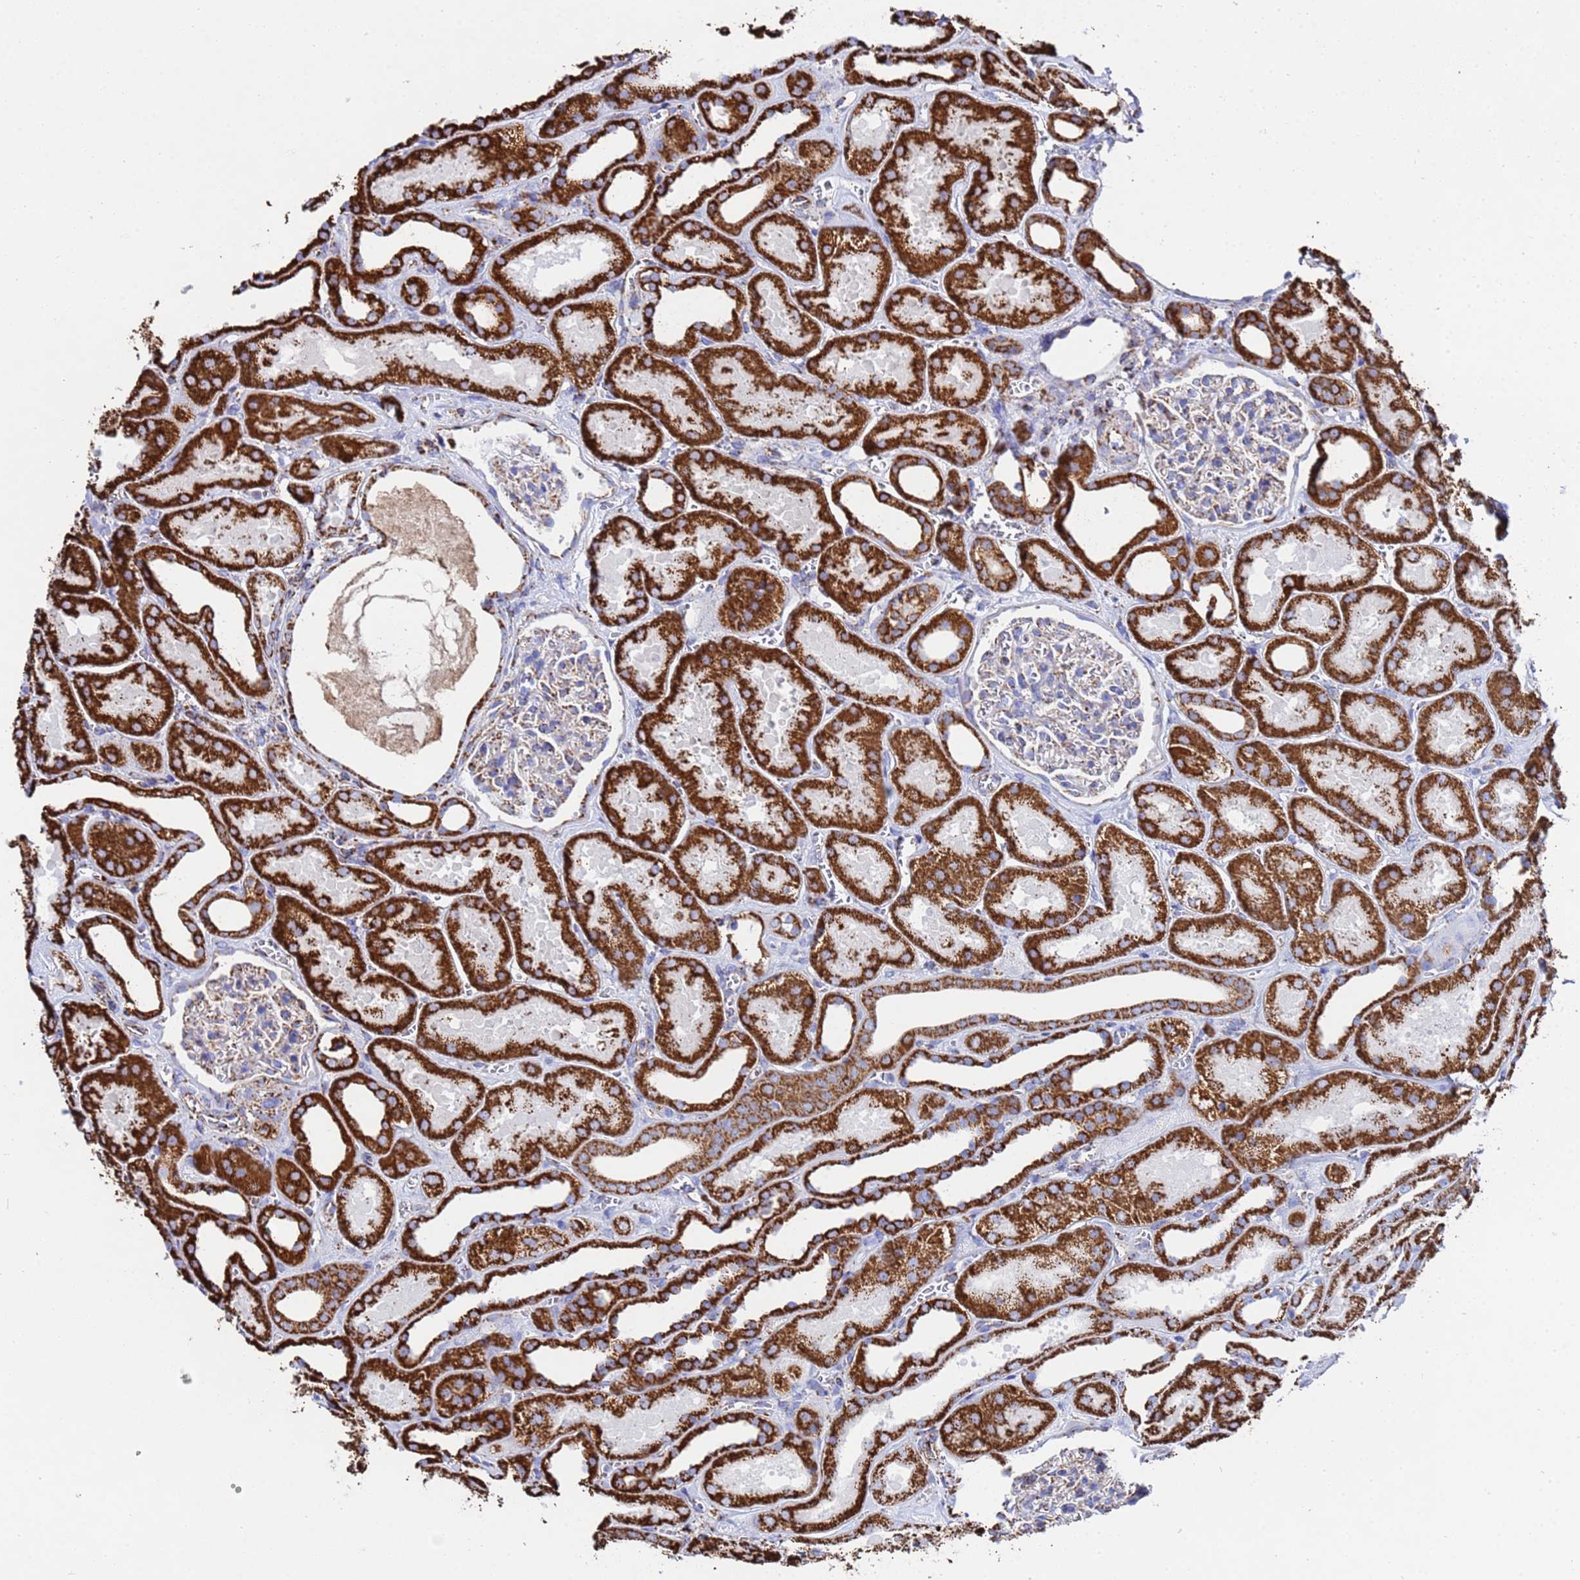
{"staining": {"intensity": "moderate", "quantity": "<25%", "location": "cytoplasmic/membranous"}, "tissue": "kidney", "cell_type": "Cells in glomeruli", "image_type": "normal", "snomed": [{"axis": "morphology", "description": "Normal tissue, NOS"}, {"axis": "morphology", "description": "Adenocarcinoma, NOS"}, {"axis": "topography", "description": "Kidney"}], "caption": "Immunohistochemistry staining of benign kidney, which reveals low levels of moderate cytoplasmic/membranous positivity in about <25% of cells in glomeruli indicating moderate cytoplasmic/membranous protein positivity. The staining was performed using DAB (3,3'-diaminobenzidine) (brown) for protein detection and nuclei were counterstained in hematoxylin (blue).", "gene": "GLUD1", "patient": {"sex": "female", "age": 68}}